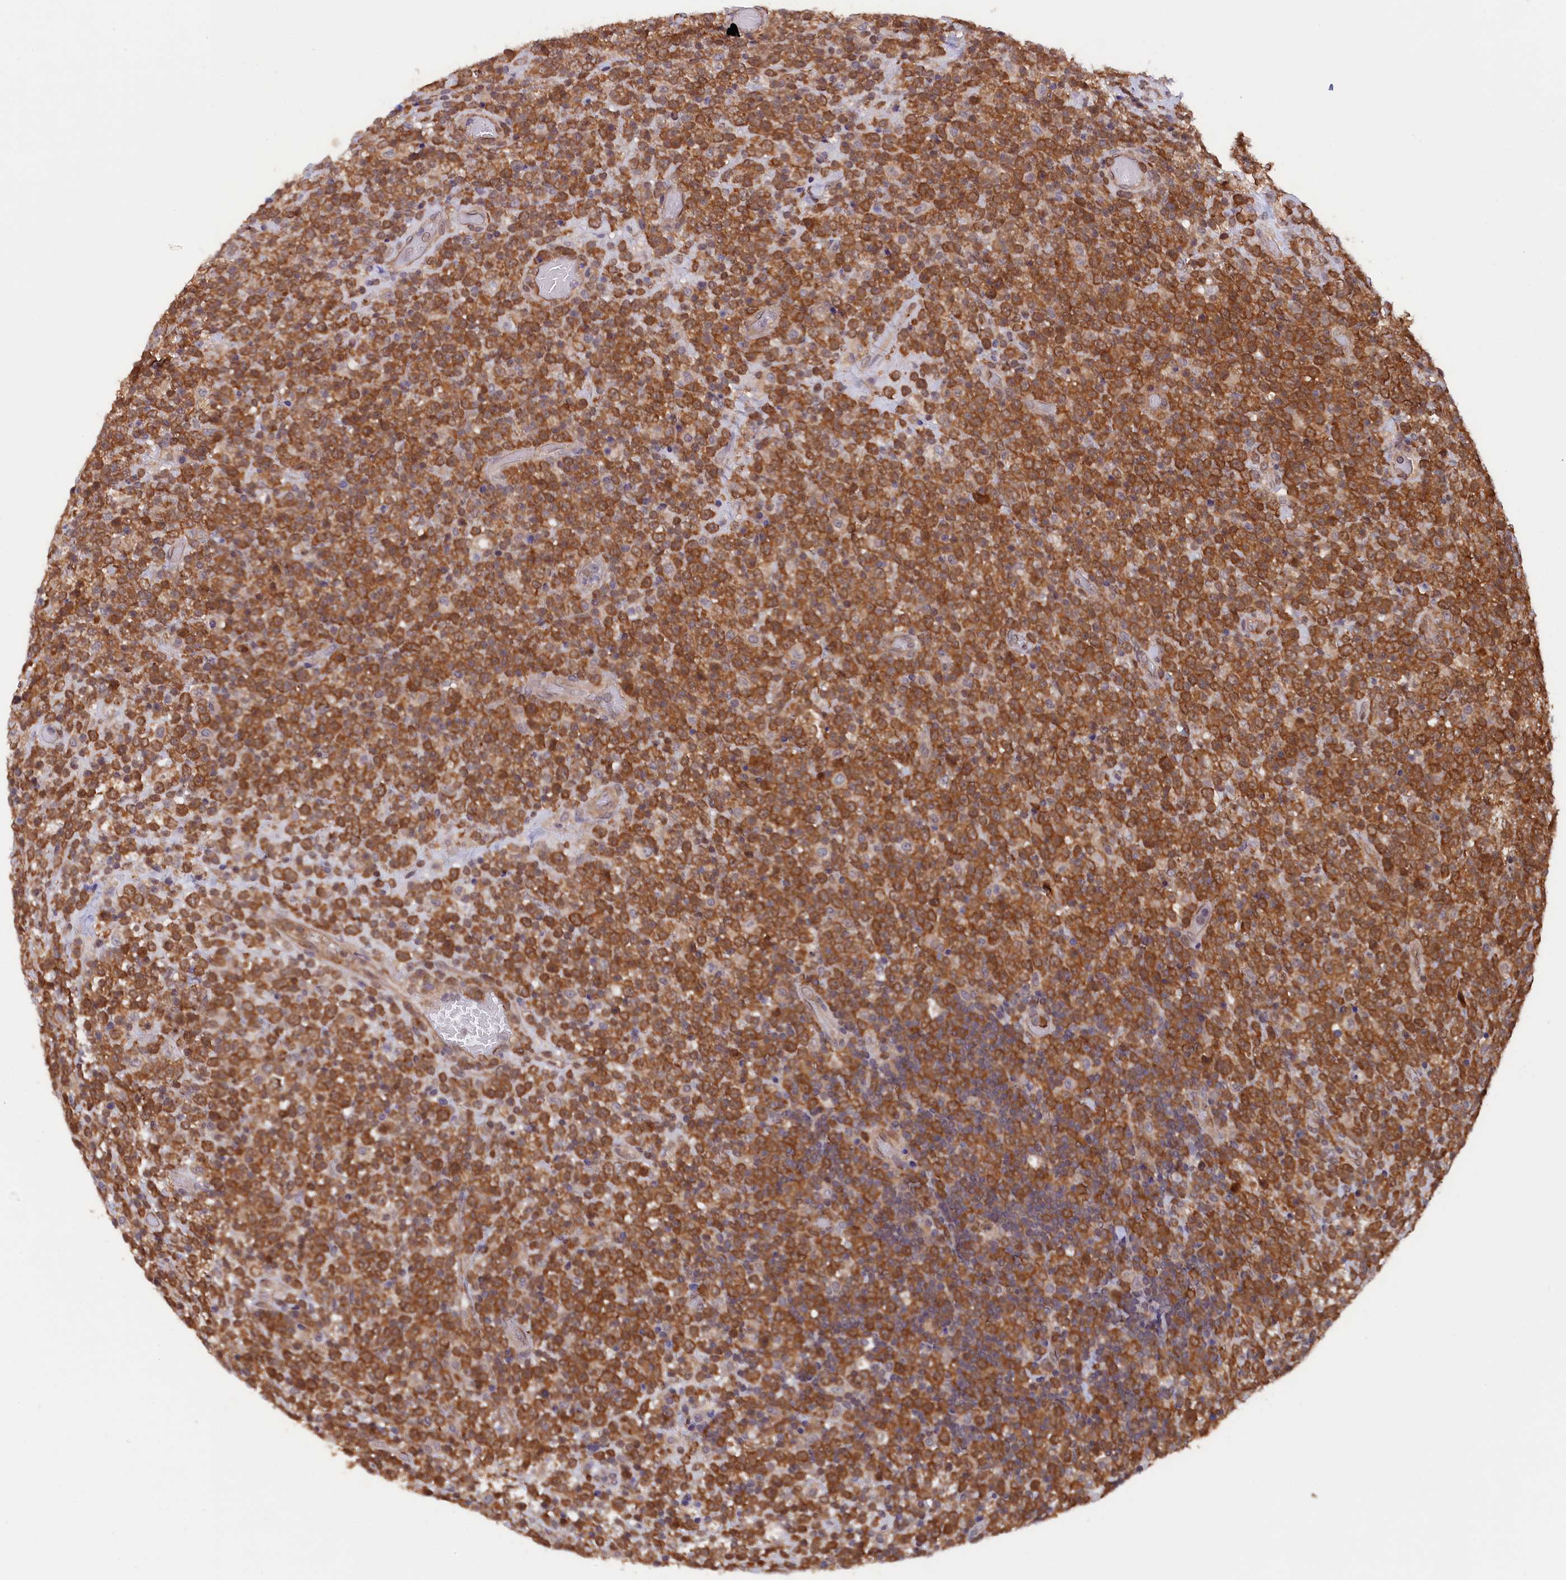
{"staining": {"intensity": "strong", "quantity": ">75%", "location": "cytoplasmic/membranous"}, "tissue": "lymphoma", "cell_type": "Tumor cells", "image_type": "cancer", "snomed": [{"axis": "morphology", "description": "Malignant lymphoma, non-Hodgkin's type, High grade"}, {"axis": "topography", "description": "Colon"}], "caption": "This histopathology image reveals immunohistochemistry staining of human malignant lymphoma, non-Hodgkin's type (high-grade), with high strong cytoplasmic/membranous staining in about >75% of tumor cells.", "gene": "JPT2", "patient": {"sex": "female", "age": 53}}